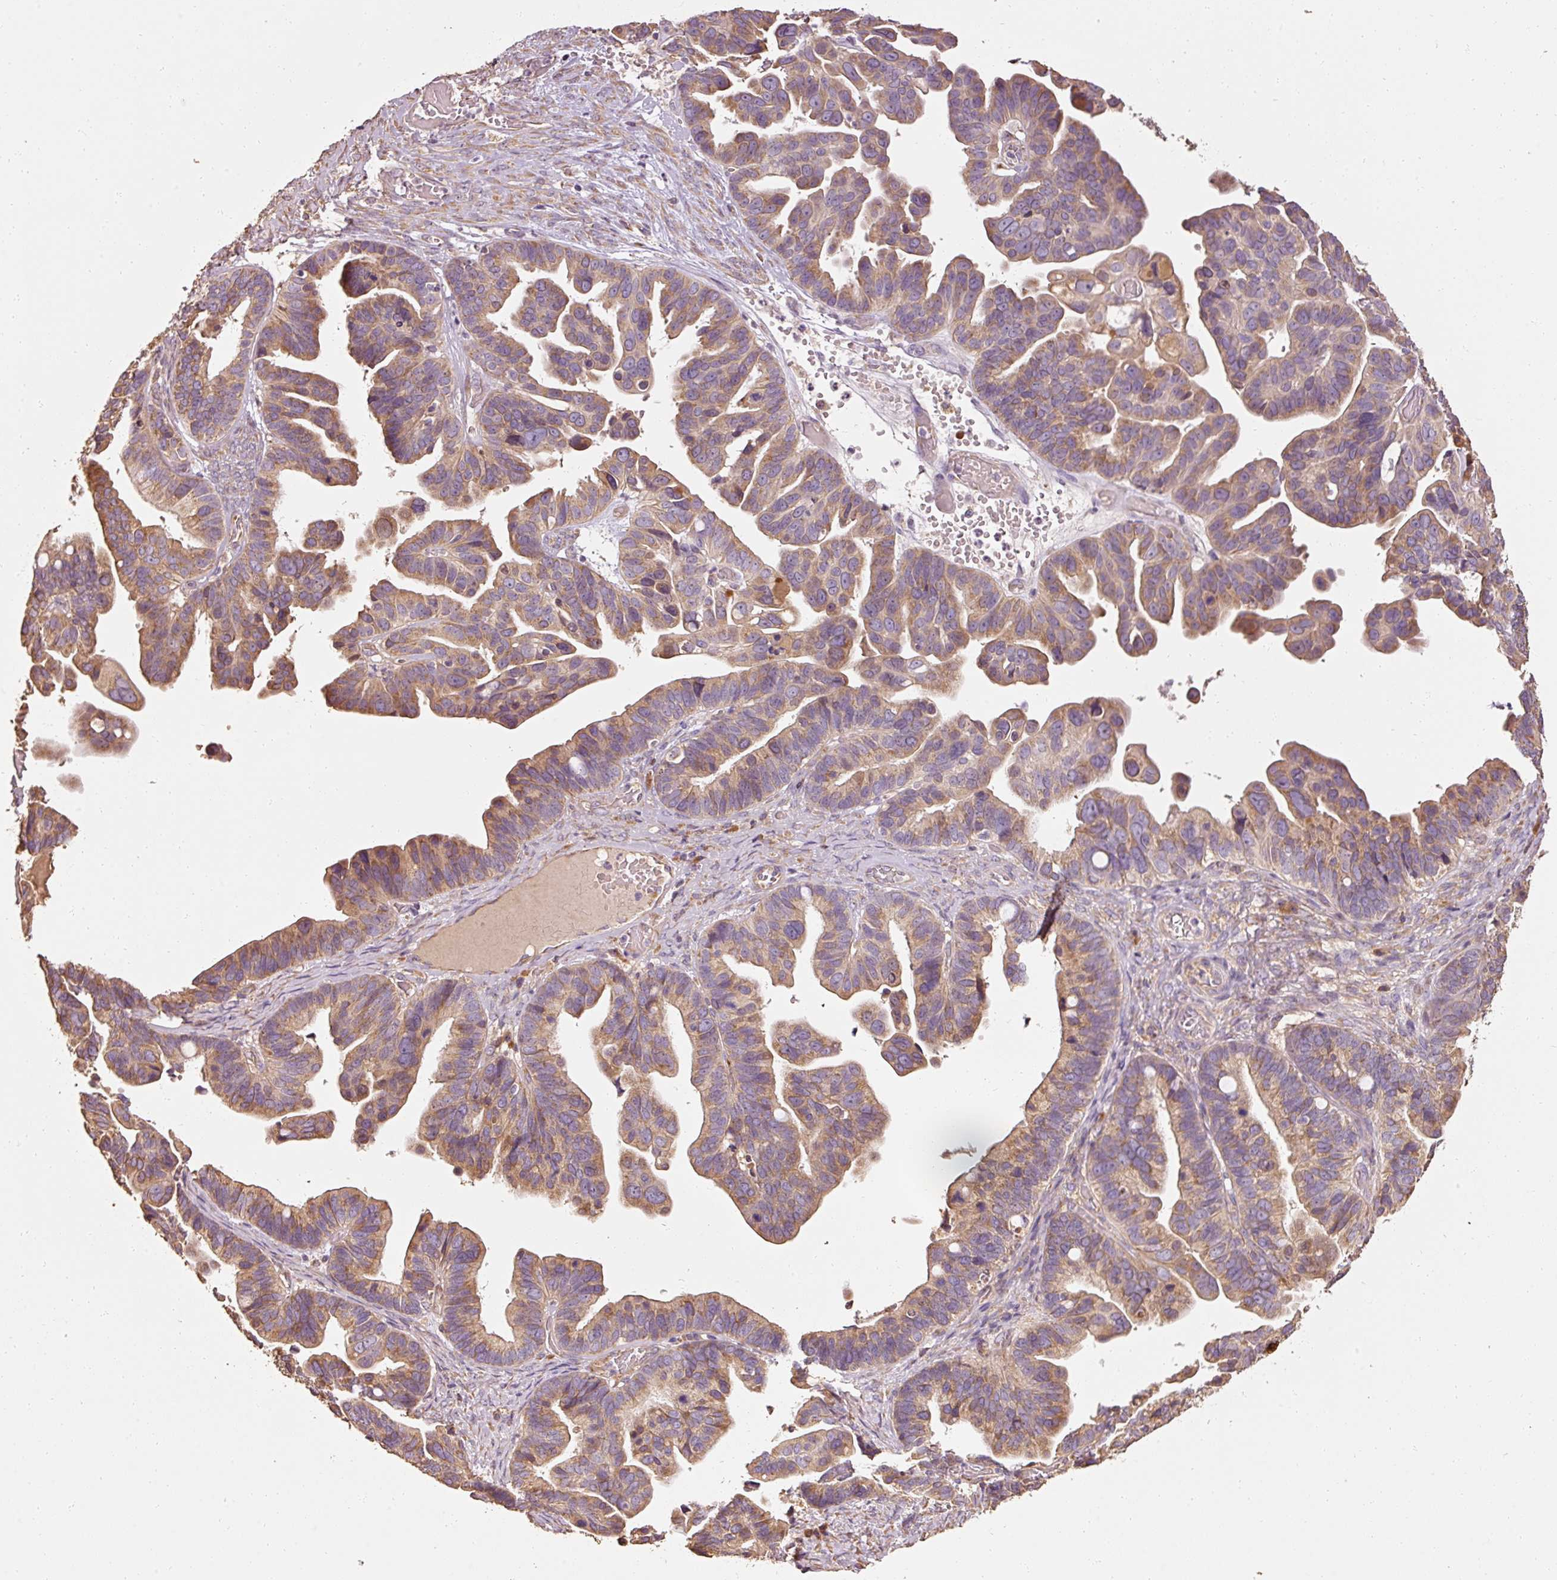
{"staining": {"intensity": "moderate", "quantity": ">75%", "location": "cytoplasmic/membranous"}, "tissue": "ovarian cancer", "cell_type": "Tumor cells", "image_type": "cancer", "snomed": [{"axis": "morphology", "description": "Cystadenocarcinoma, serous, NOS"}, {"axis": "topography", "description": "Ovary"}], "caption": "High-power microscopy captured an immunohistochemistry (IHC) photomicrograph of ovarian serous cystadenocarcinoma, revealing moderate cytoplasmic/membranous positivity in about >75% of tumor cells.", "gene": "EFHC1", "patient": {"sex": "female", "age": 56}}